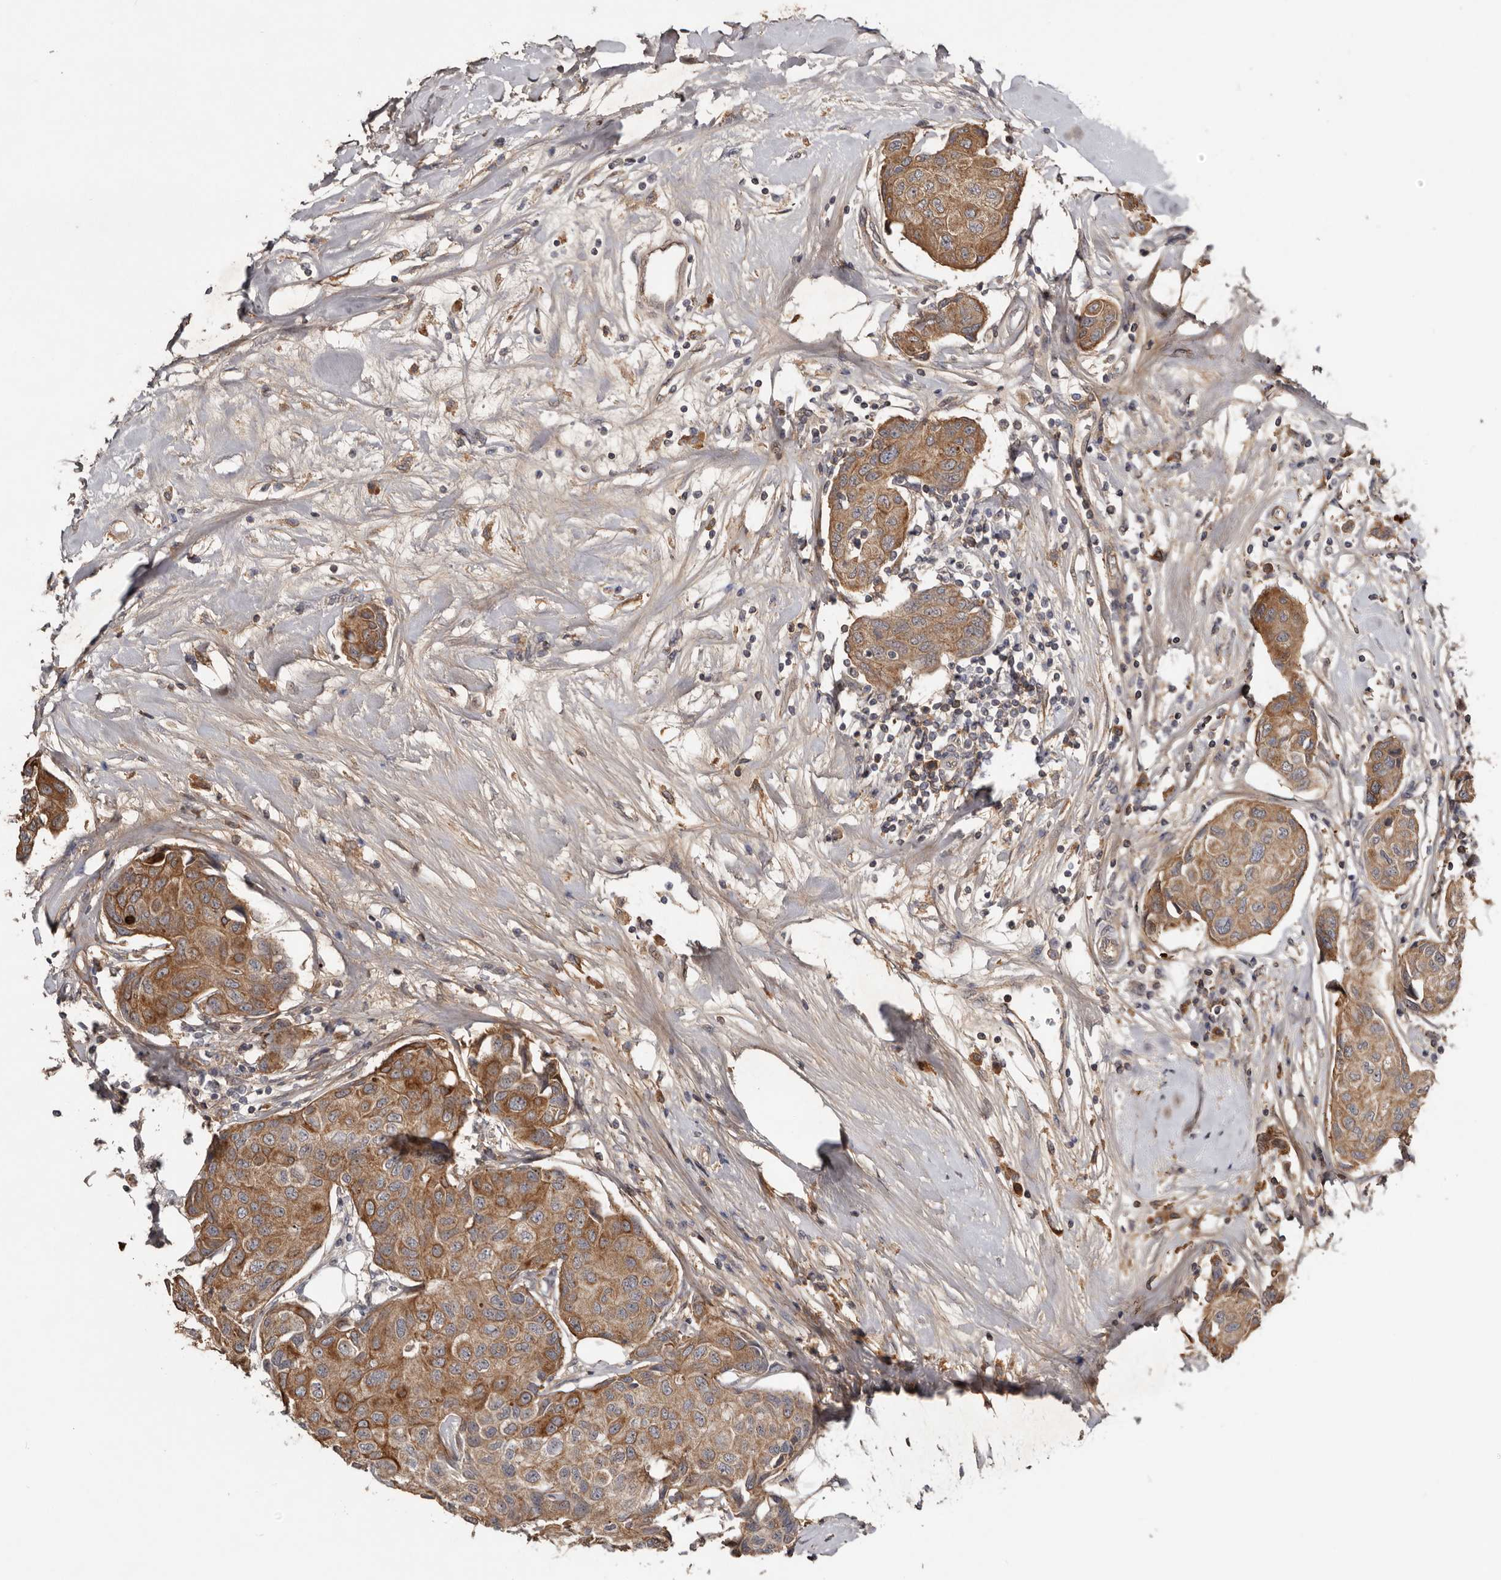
{"staining": {"intensity": "moderate", "quantity": ">75%", "location": "cytoplasmic/membranous"}, "tissue": "breast cancer", "cell_type": "Tumor cells", "image_type": "cancer", "snomed": [{"axis": "morphology", "description": "Duct carcinoma"}, {"axis": "topography", "description": "Breast"}], "caption": "Immunohistochemical staining of intraductal carcinoma (breast) displays medium levels of moderate cytoplasmic/membranous positivity in approximately >75% of tumor cells.", "gene": "NMUR1", "patient": {"sex": "female", "age": 80}}